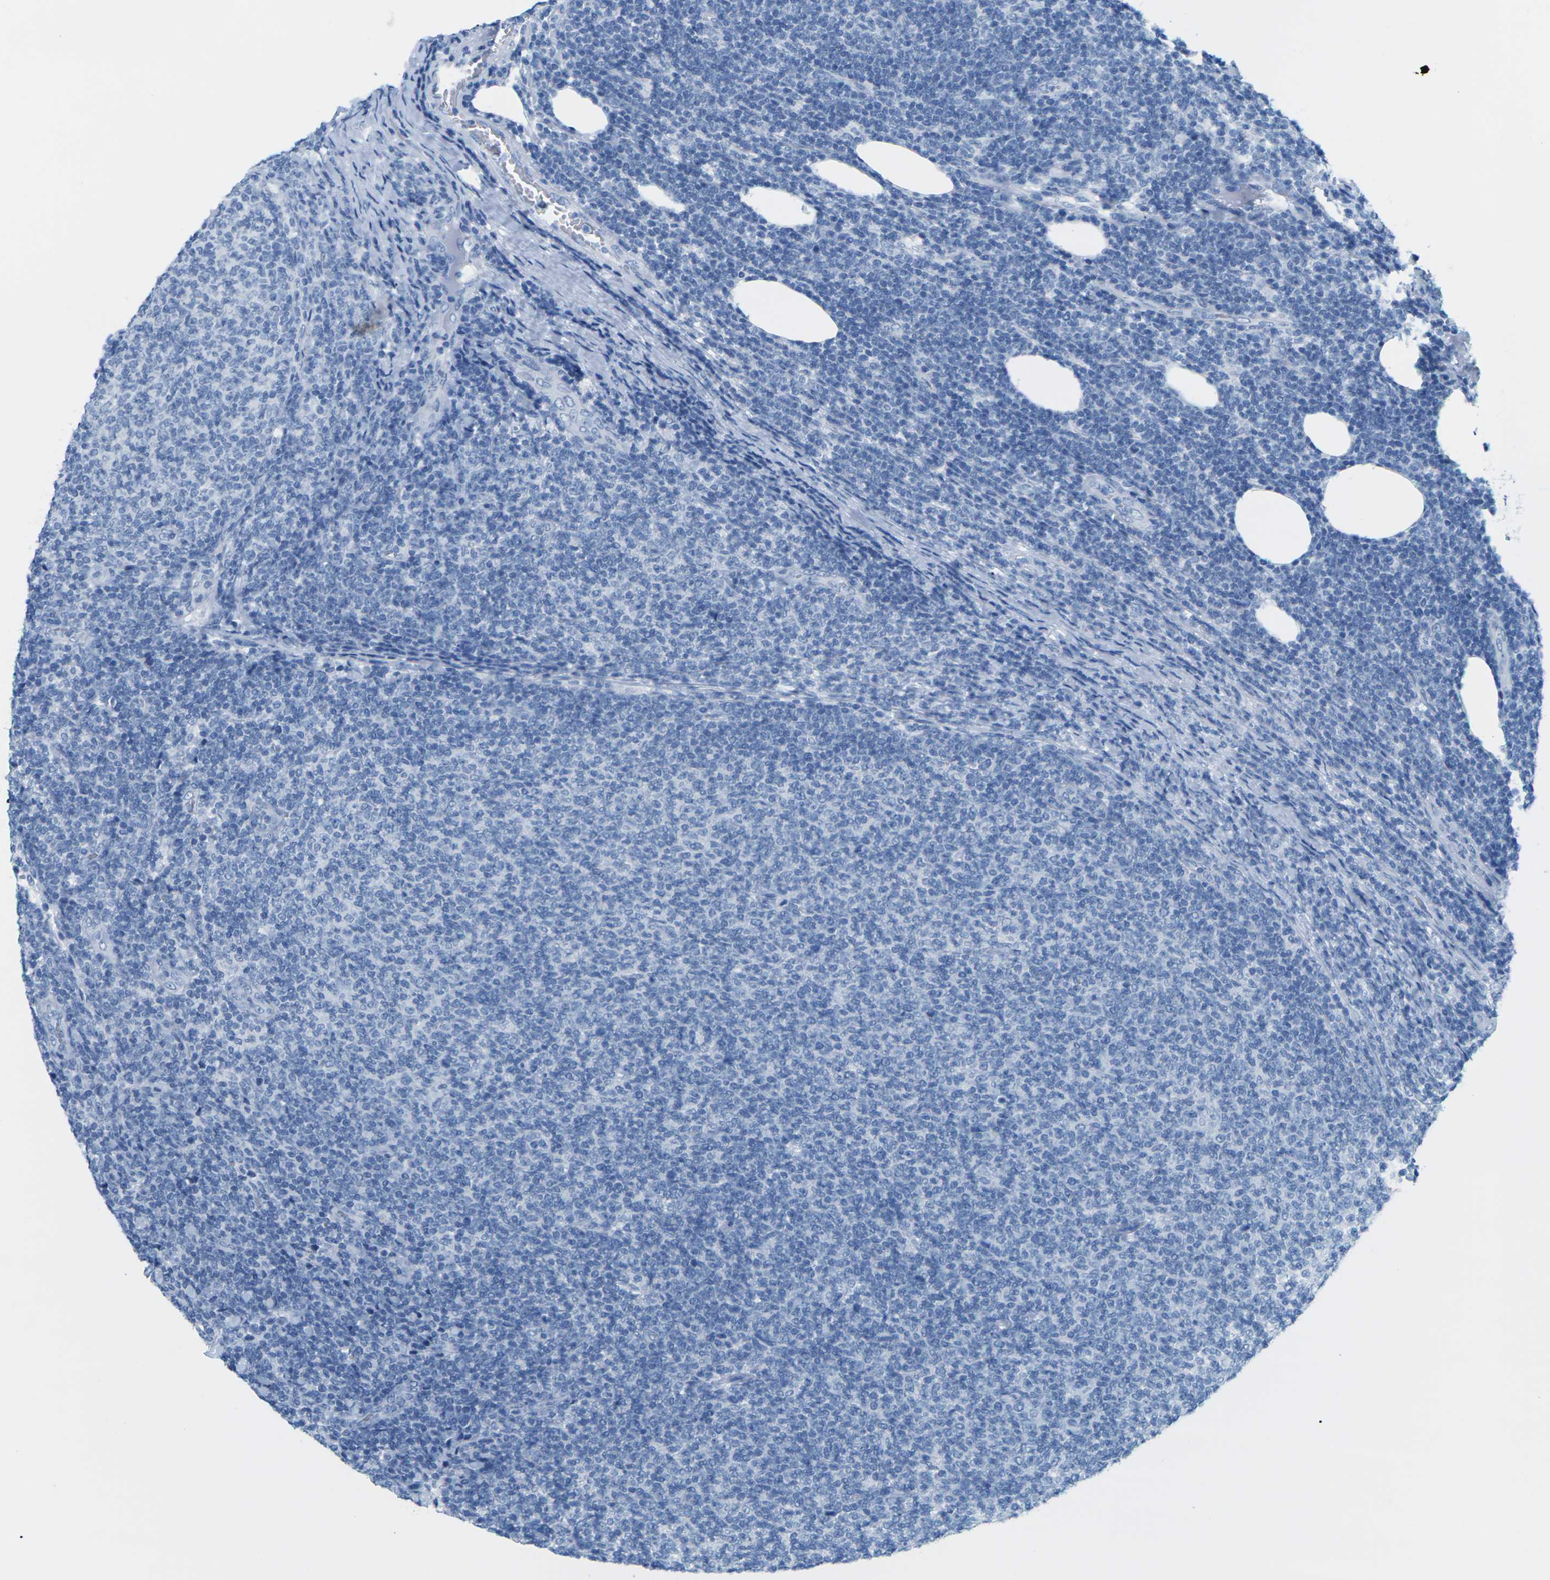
{"staining": {"intensity": "negative", "quantity": "none", "location": "none"}, "tissue": "lymphoma", "cell_type": "Tumor cells", "image_type": "cancer", "snomed": [{"axis": "morphology", "description": "Malignant lymphoma, non-Hodgkin's type, Low grade"}, {"axis": "topography", "description": "Lymph node"}], "caption": "An image of low-grade malignant lymphoma, non-Hodgkin's type stained for a protein demonstrates no brown staining in tumor cells.", "gene": "SLC12A1", "patient": {"sex": "male", "age": 66}}